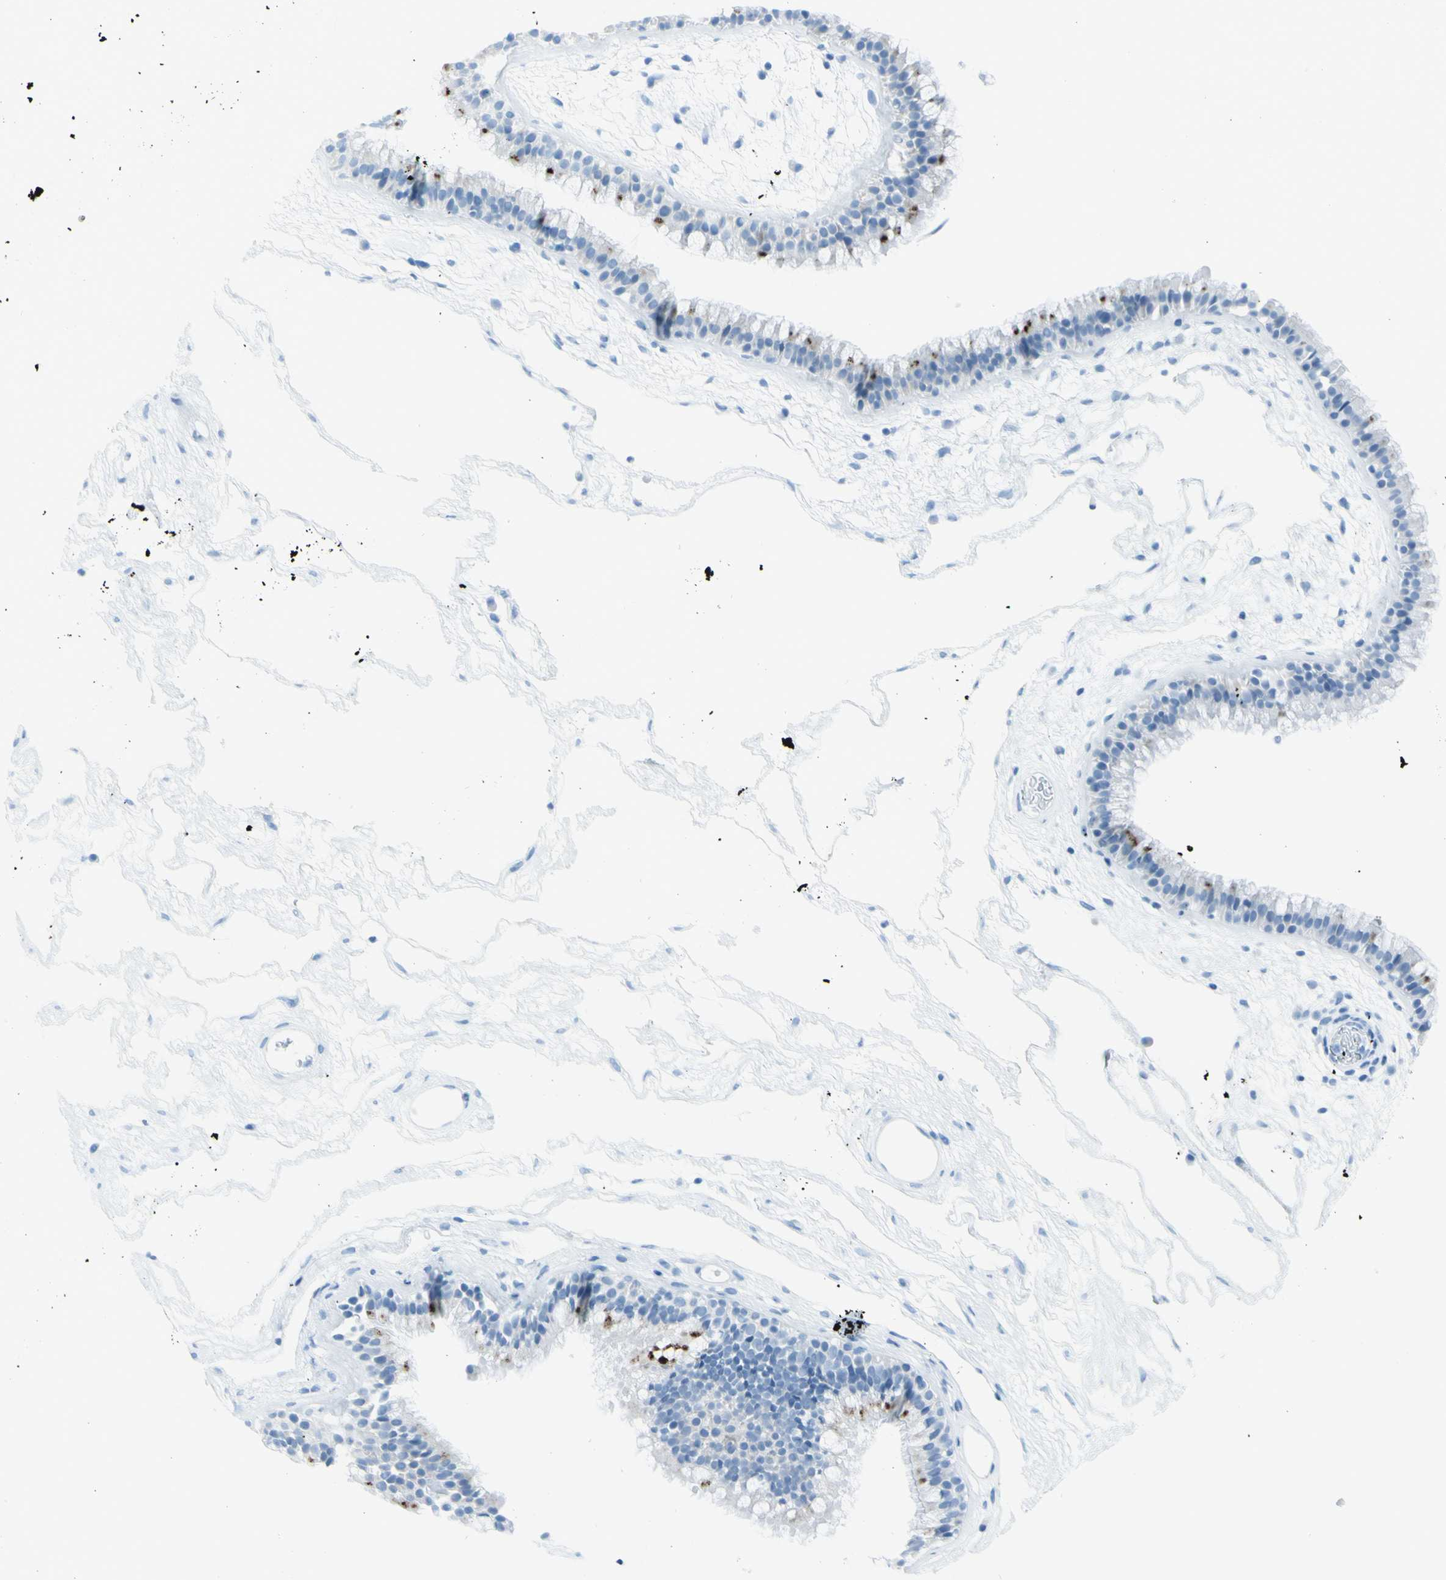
{"staining": {"intensity": "moderate", "quantity": "<25%", "location": "cytoplasmic/membranous"}, "tissue": "nasopharynx", "cell_type": "Respiratory epithelial cells", "image_type": "normal", "snomed": [{"axis": "morphology", "description": "Normal tissue, NOS"}, {"axis": "morphology", "description": "Inflammation, NOS"}, {"axis": "topography", "description": "Nasopharynx"}], "caption": "Protein expression analysis of normal human nasopharynx reveals moderate cytoplasmic/membranous positivity in approximately <25% of respiratory epithelial cells. The staining is performed using DAB brown chromogen to label protein expression. The nuclei are counter-stained blue using hematoxylin.", "gene": "AFP", "patient": {"sex": "male", "age": 48}}